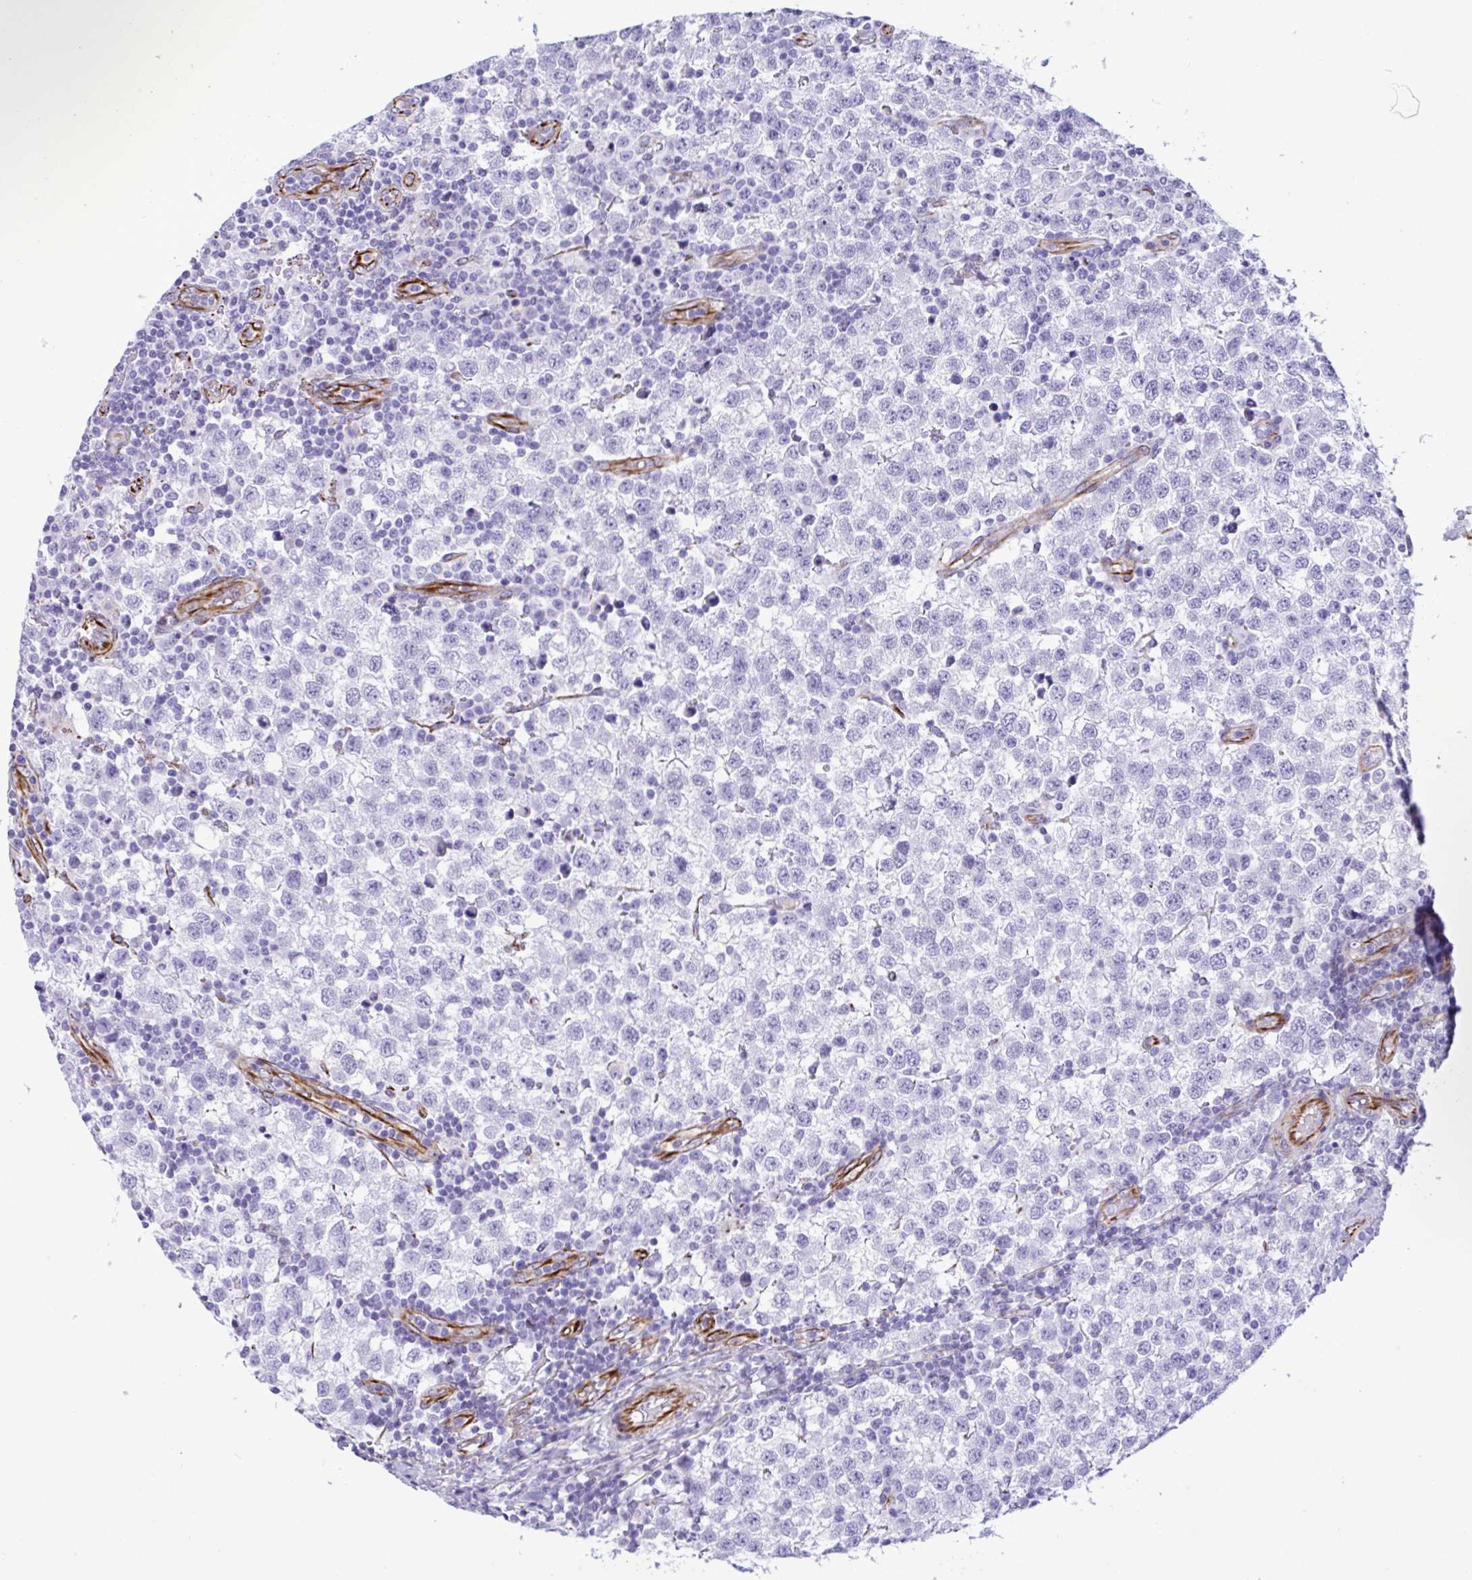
{"staining": {"intensity": "negative", "quantity": "none", "location": "none"}, "tissue": "testis cancer", "cell_type": "Tumor cells", "image_type": "cancer", "snomed": [{"axis": "morphology", "description": "Seminoma, NOS"}, {"axis": "topography", "description": "Testis"}], "caption": "IHC of testis seminoma exhibits no staining in tumor cells.", "gene": "SMAD5", "patient": {"sex": "male", "age": 34}}